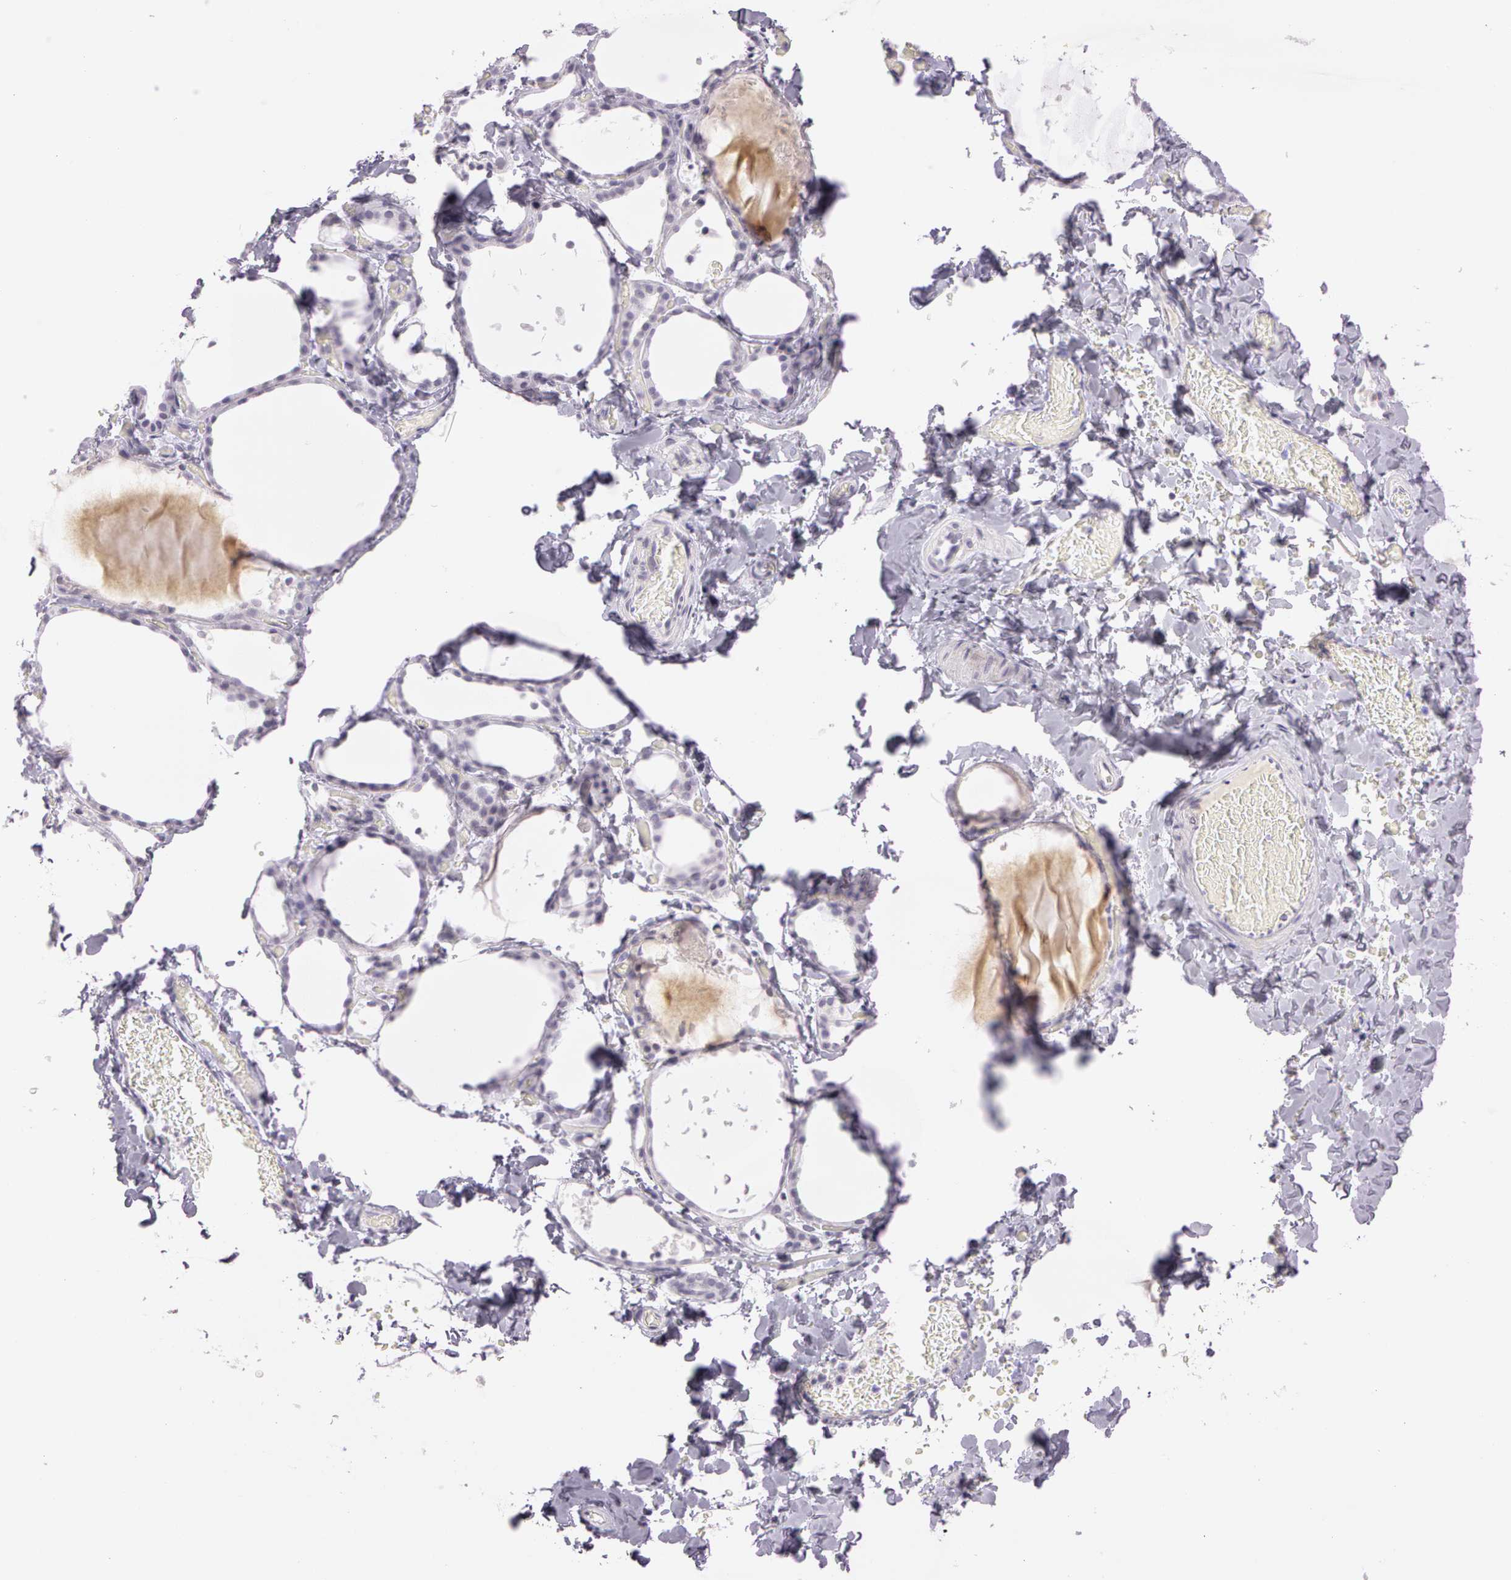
{"staining": {"intensity": "negative", "quantity": "none", "location": "none"}, "tissue": "thyroid gland", "cell_type": "Glandular cells", "image_type": "normal", "snomed": [{"axis": "morphology", "description": "Normal tissue, NOS"}, {"axis": "topography", "description": "Thyroid gland"}], "caption": "This is an IHC photomicrograph of normal thyroid gland. There is no staining in glandular cells.", "gene": "OTC", "patient": {"sex": "female", "age": 22}}